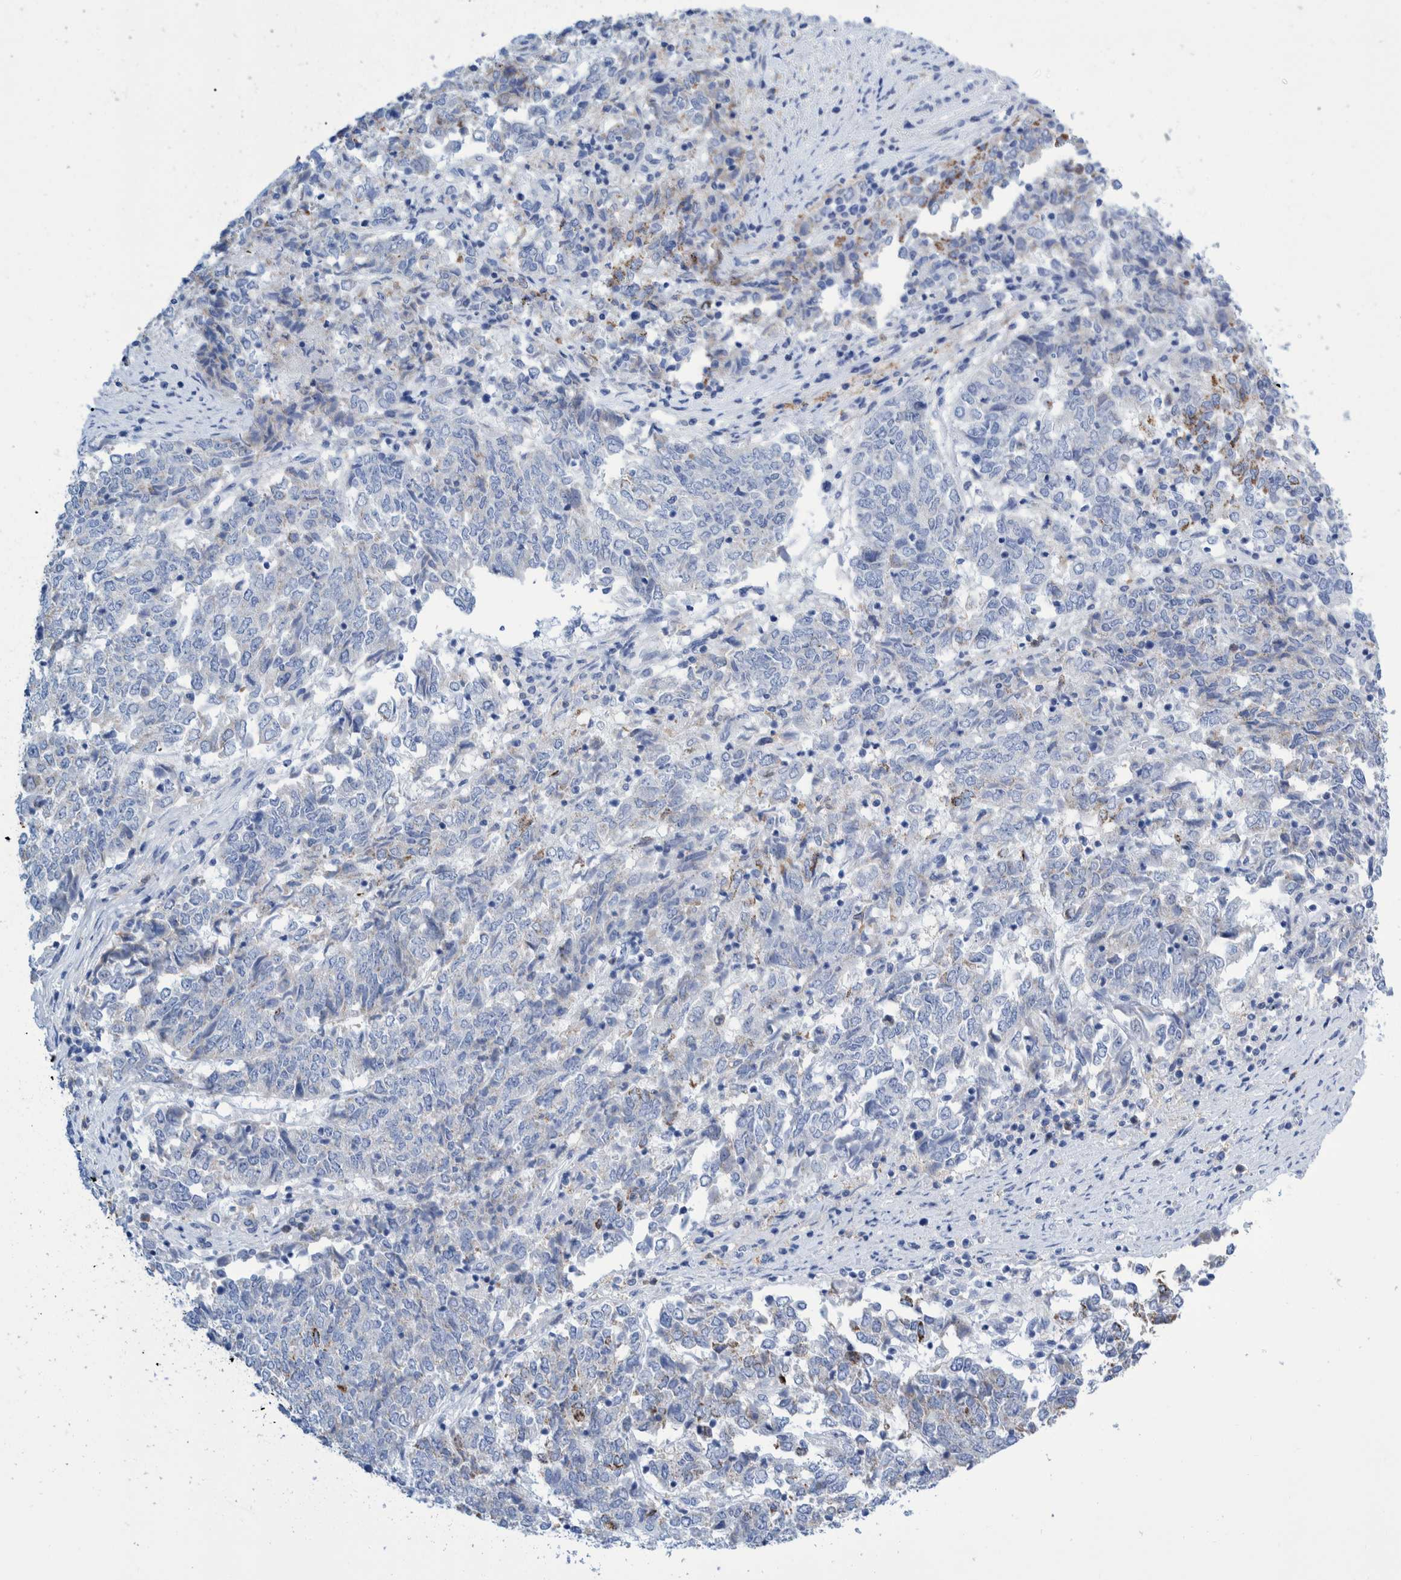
{"staining": {"intensity": "negative", "quantity": "none", "location": "none"}, "tissue": "endometrial cancer", "cell_type": "Tumor cells", "image_type": "cancer", "snomed": [{"axis": "morphology", "description": "Adenocarcinoma, NOS"}, {"axis": "topography", "description": "Endometrium"}], "caption": "A photomicrograph of endometrial cancer (adenocarcinoma) stained for a protein shows no brown staining in tumor cells.", "gene": "KRT14", "patient": {"sex": "female", "age": 80}}